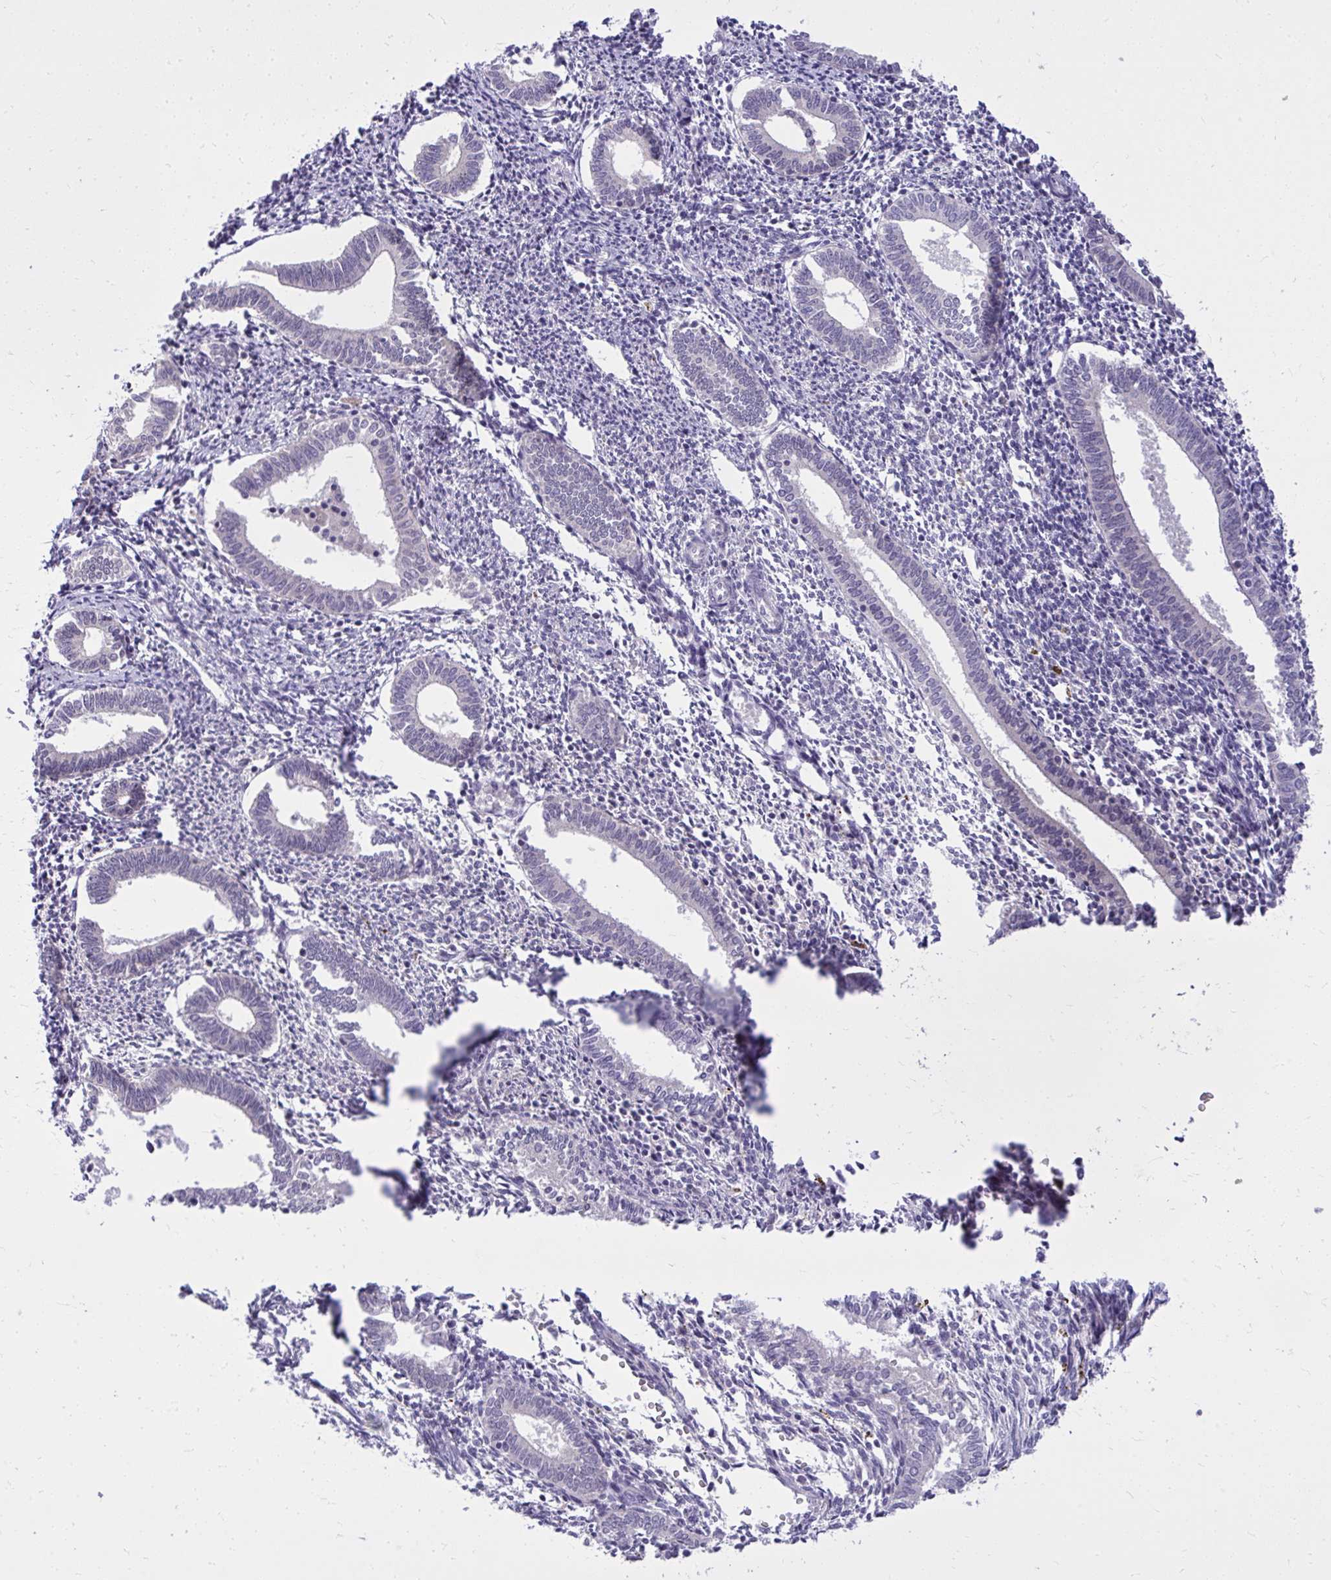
{"staining": {"intensity": "negative", "quantity": "none", "location": "none"}, "tissue": "endometrium", "cell_type": "Cells in endometrial stroma", "image_type": "normal", "snomed": [{"axis": "morphology", "description": "Normal tissue, NOS"}, {"axis": "topography", "description": "Endometrium"}], "caption": "A photomicrograph of endometrium stained for a protein reveals no brown staining in cells in endometrial stroma. (DAB (3,3'-diaminobenzidine) IHC visualized using brightfield microscopy, high magnification).", "gene": "DPY19L1", "patient": {"sex": "female", "age": 41}}